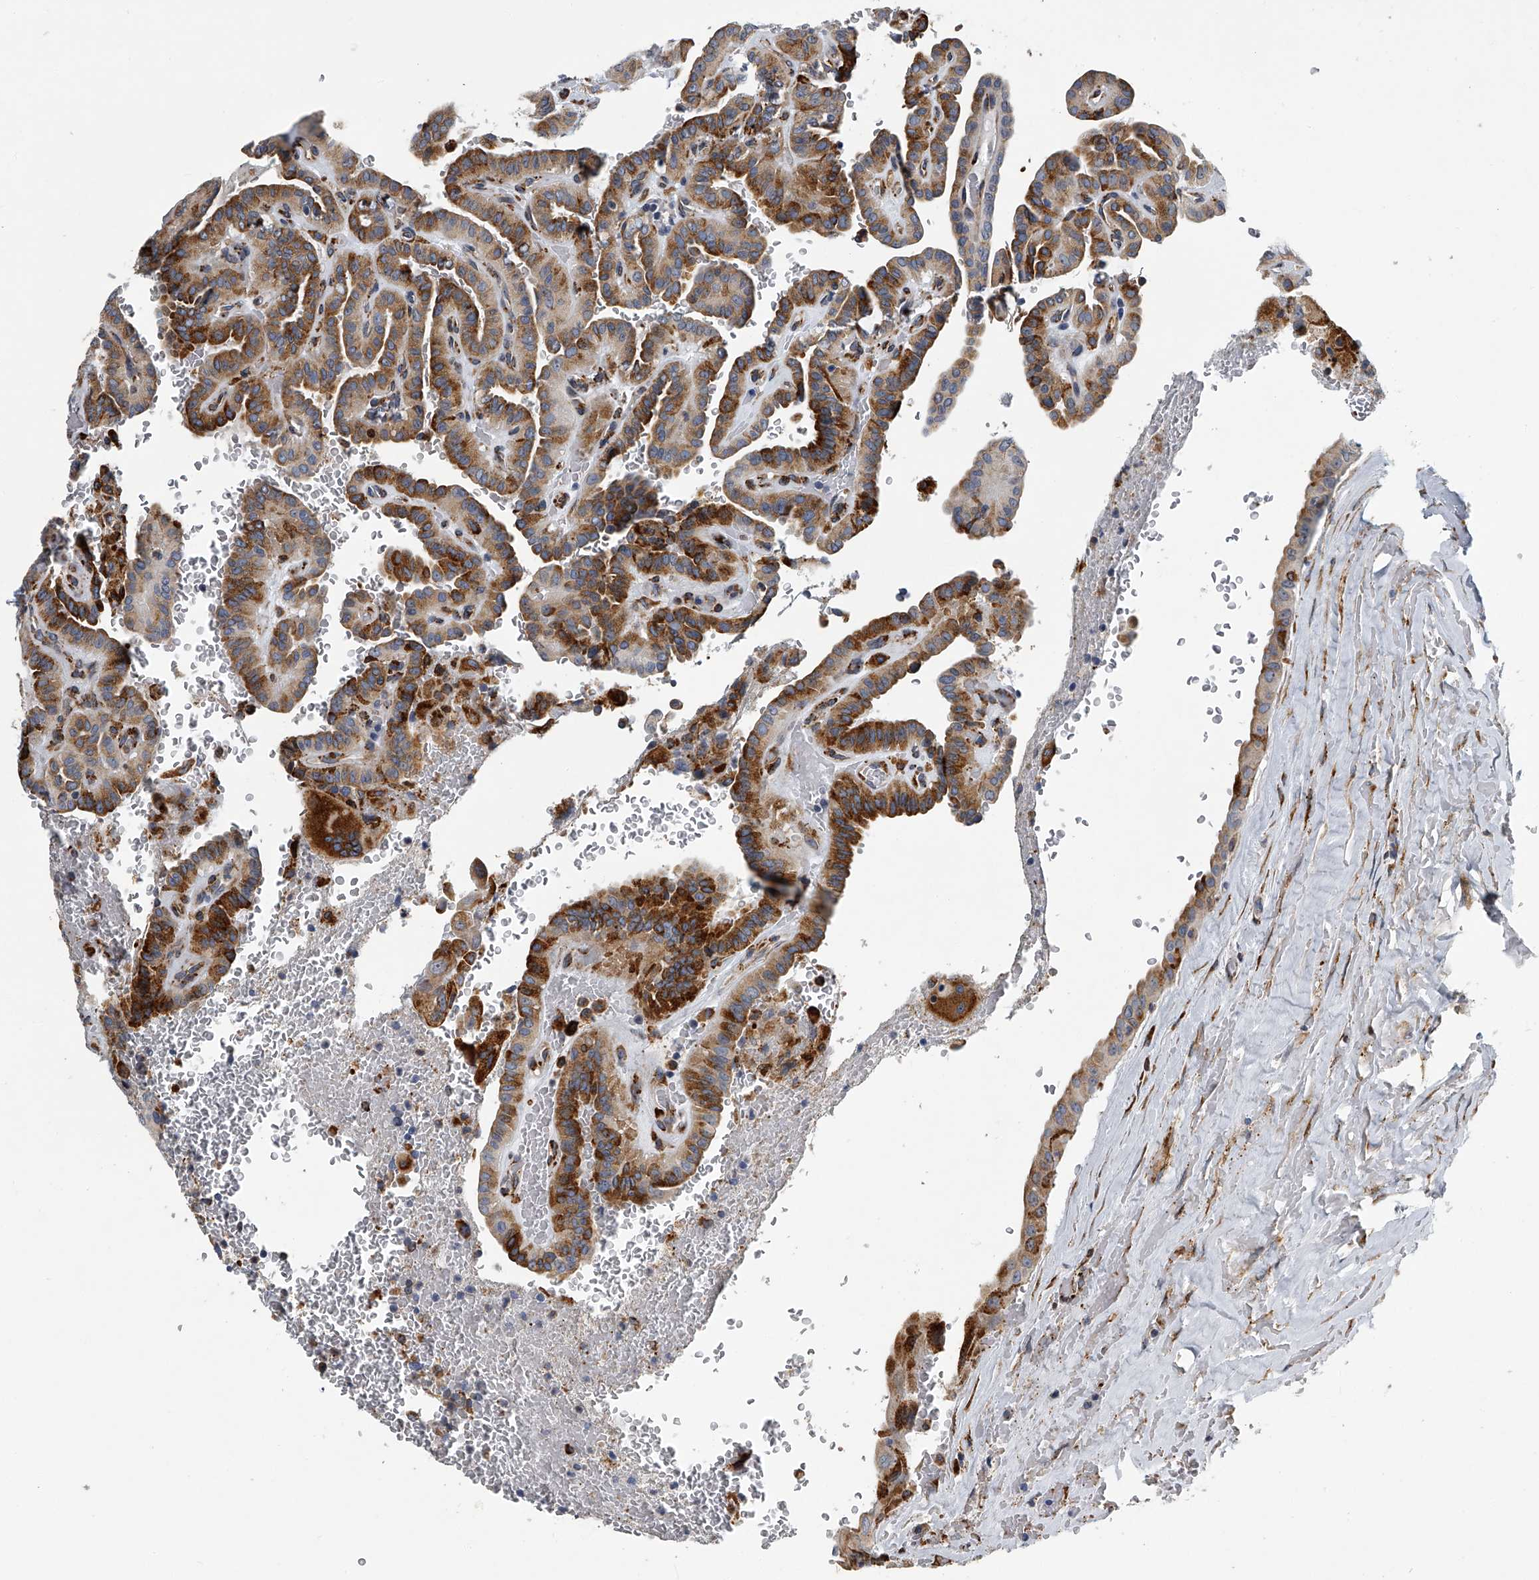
{"staining": {"intensity": "moderate", "quantity": ">75%", "location": "cytoplasmic/membranous"}, "tissue": "thyroid cancer", "cell_type": "Tumor cells", "image_type": "cancer", "snomed": [{"axis": "morphology", "description": "Papillary adenocarcinoma, NOS"}, {"axis": "topography", "description": "Thyroid gland"}], "caption": "DAB immunohistochemical staining of human thyroid cancer (papillary adenocarcinoma) reveals moderate cytoplasmic/membranous protein staining in approximately >75% of tumor cells. The staining is performed using DAB (3,3'-diaminobenzidine) brown chromogen to label protein expression. The nuclei are counter-stained blue using hematoxylin.", "gene": "TMEM63C", "patient": {"sex": "male", "age": 77}}